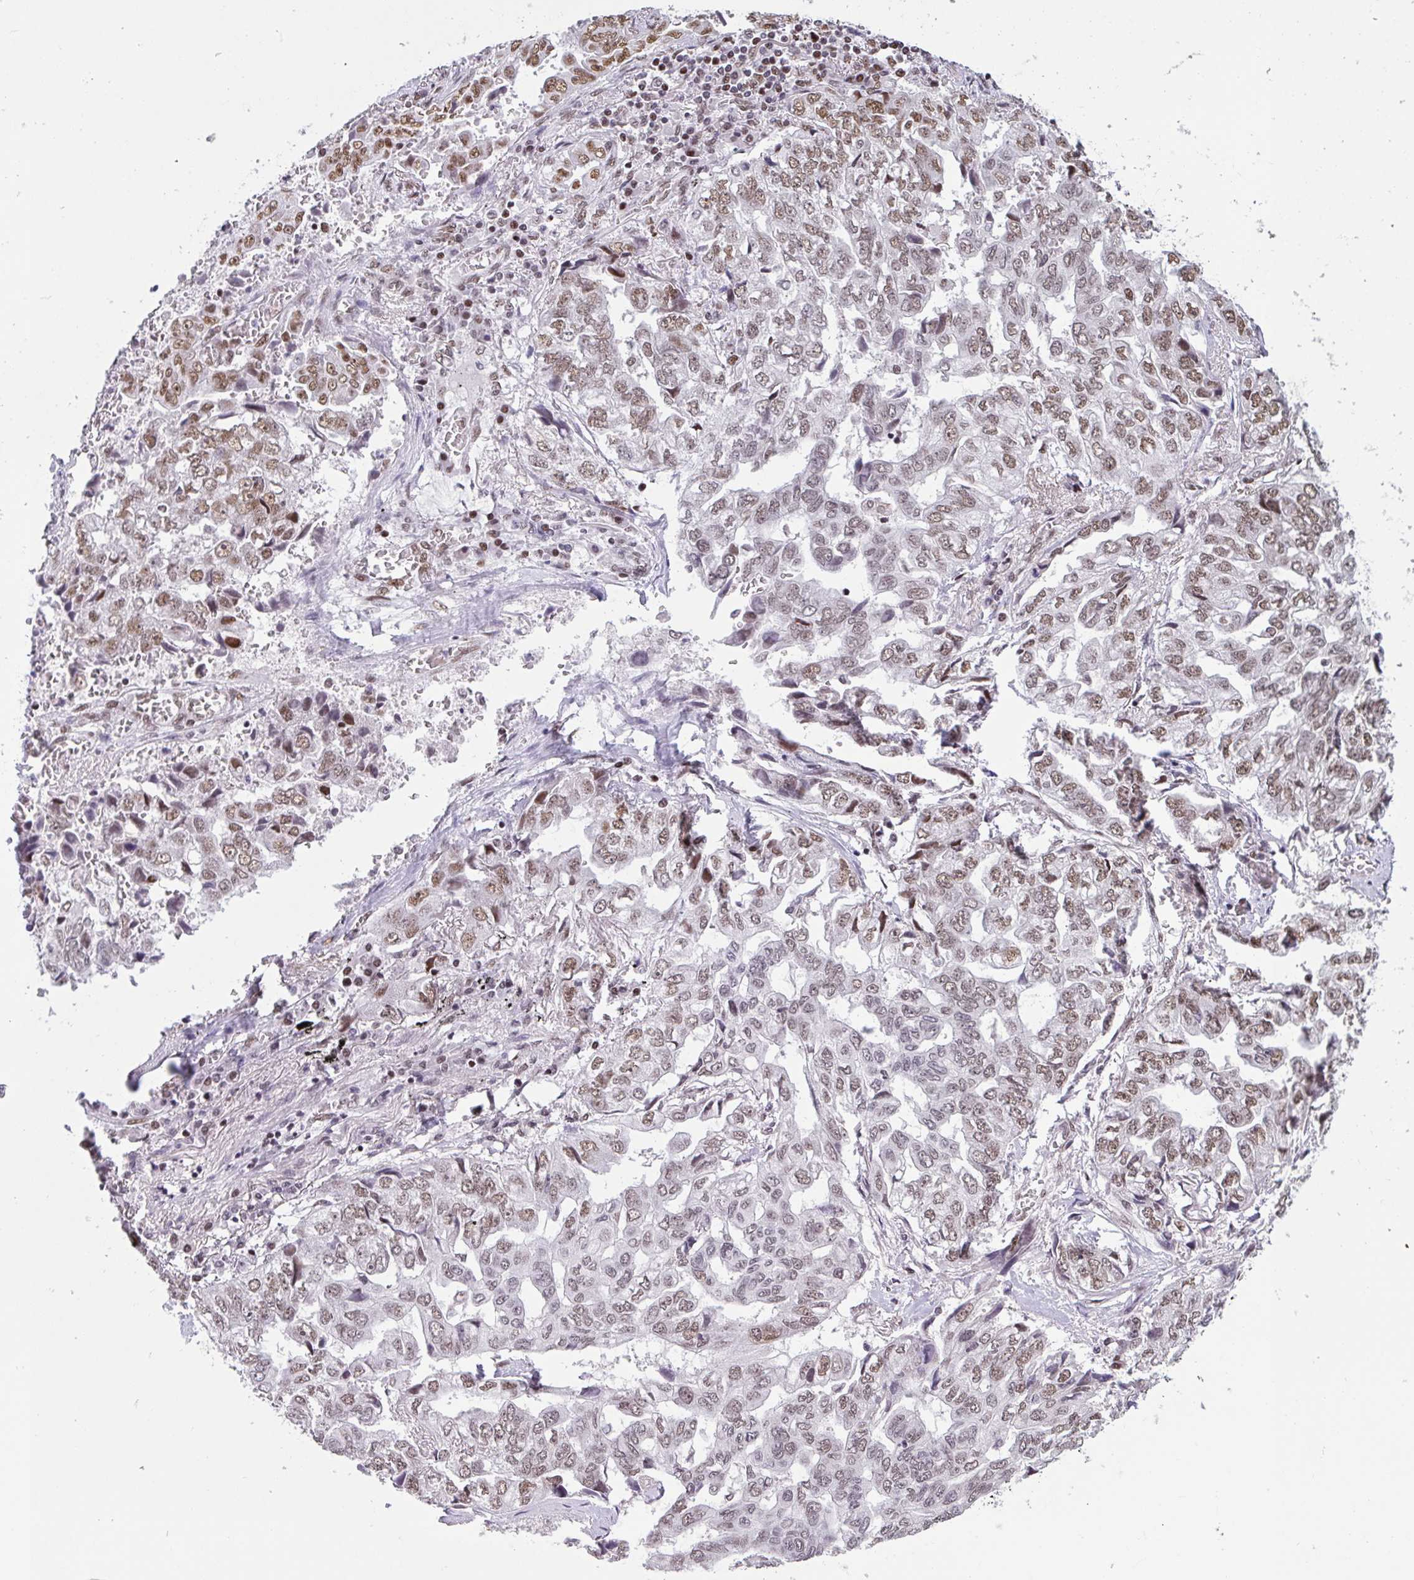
{"staining": {"intensity": "moderate", "quantity": ">75%", "location": "nuclear"}, "tissue": "lung cancer", "cell_type": "Tumor cells", "image_type": "cancer", "snomed": [{"axis": "morphology", "description": "Adenocarcinoma, NOS"}, {"axis": "topography", "description": "Lung"}], "caption": "Immunohistochemistry of lung adenocarcinoma exhibits medium levels of moderate nuclear expression in about >75% of tumor cells.", "gene": "CBFA2T2", "patient": {"sex": "female", "age": 52}}